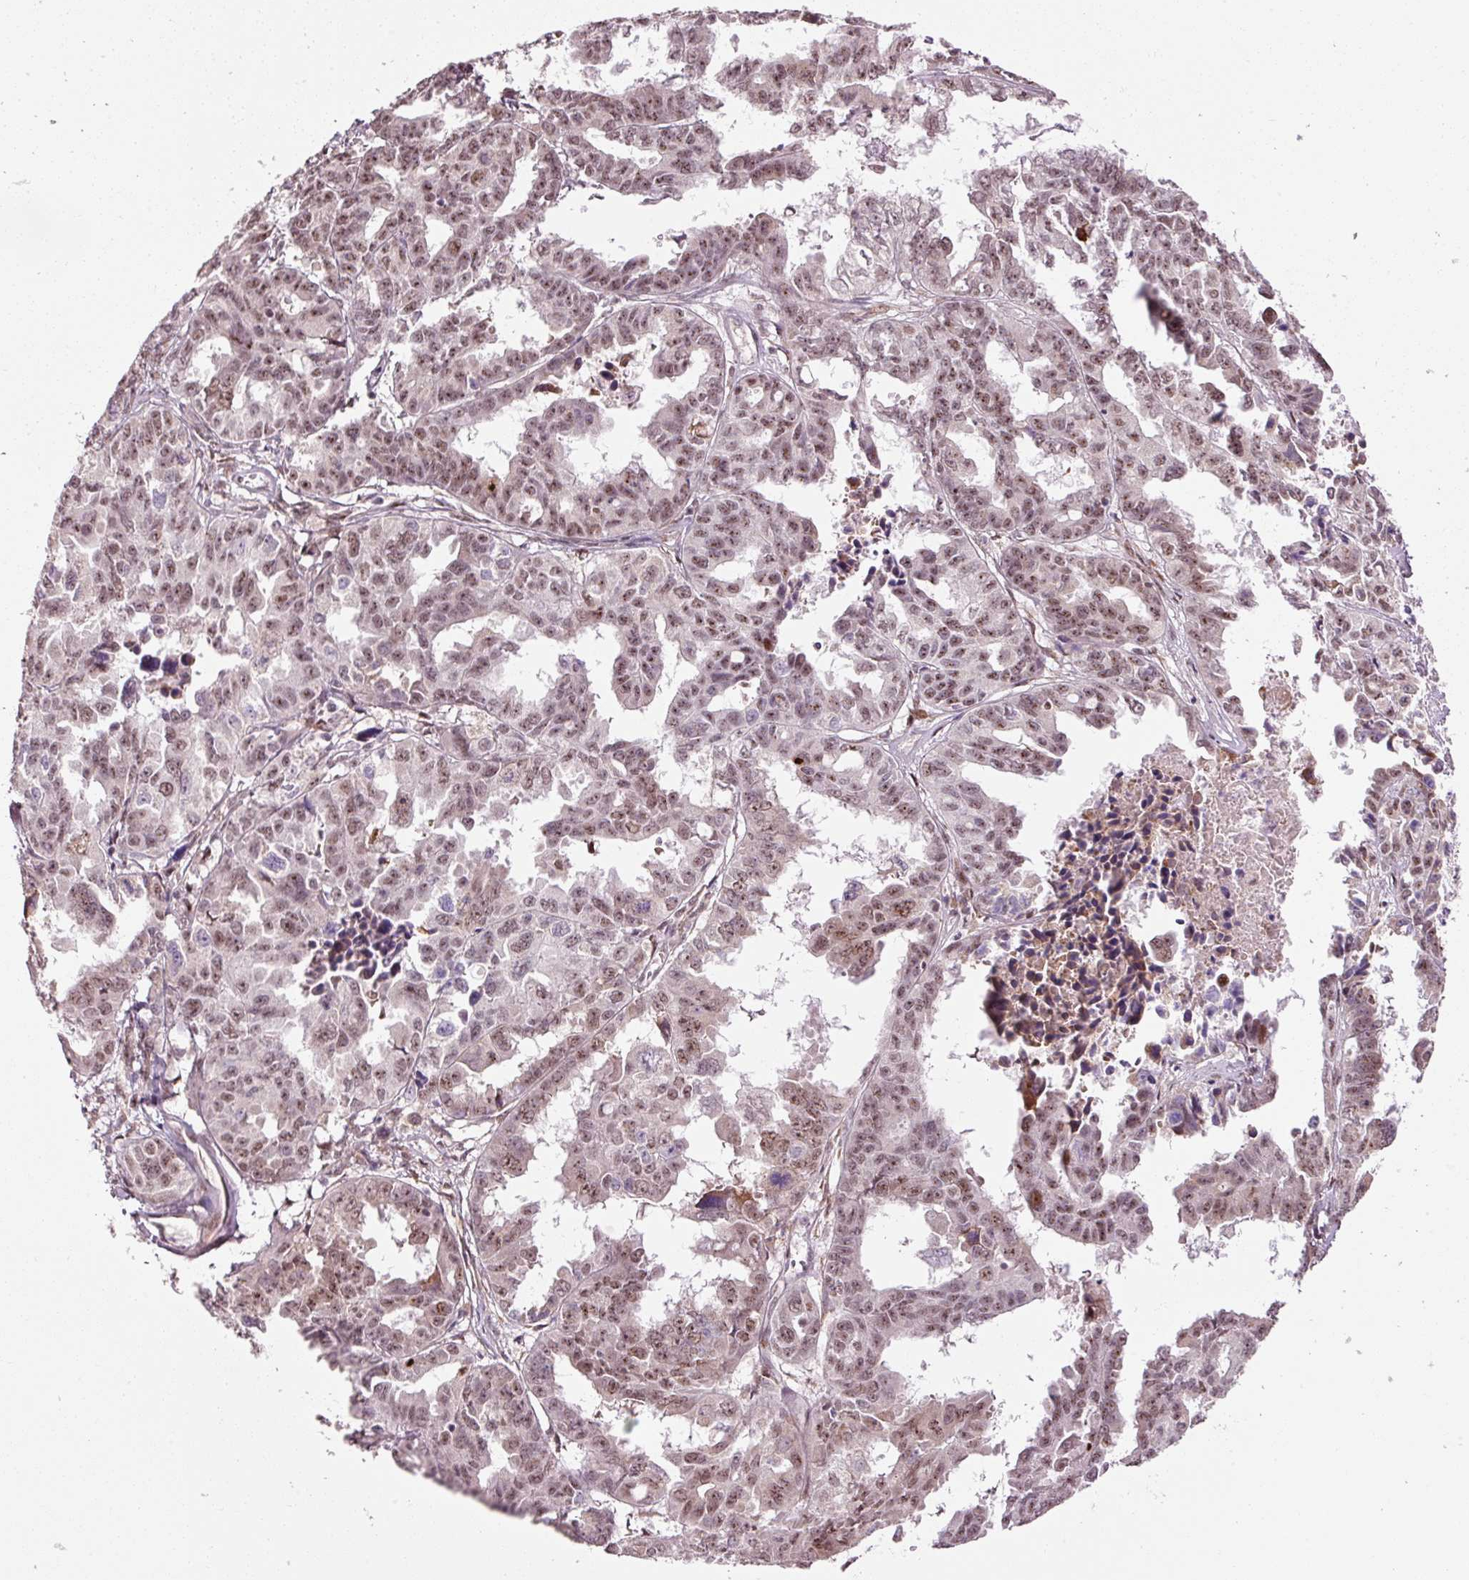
{"staining": {"intensity": "moderate", "quantity": ">75%", "location": "nuclear"}, "tissue": "ovarian cancer", "cell_type": "Tumor cells", "image_type": "cancer", "snomed": [{"axis": "morphology", "description": "Adenocarcinoma, NOS"}, {"axis": "morphology", "description": "Carcinoma, endometroid"}, {"axis": "topography", "description": "Ovary"}], "caption": "Immunohistochemical staining of ovarian cancer (adenocarcinoma) reveals medium levels of moderate nuclear protein expression in about >75% of tumor cells. (Stains: DAB in brown, nuclei in blue, Microscopy: brightfield microscopy at high magnification).", "gene": "ANKRD20A1", "patient": {"sex": "female", "age": 72}}